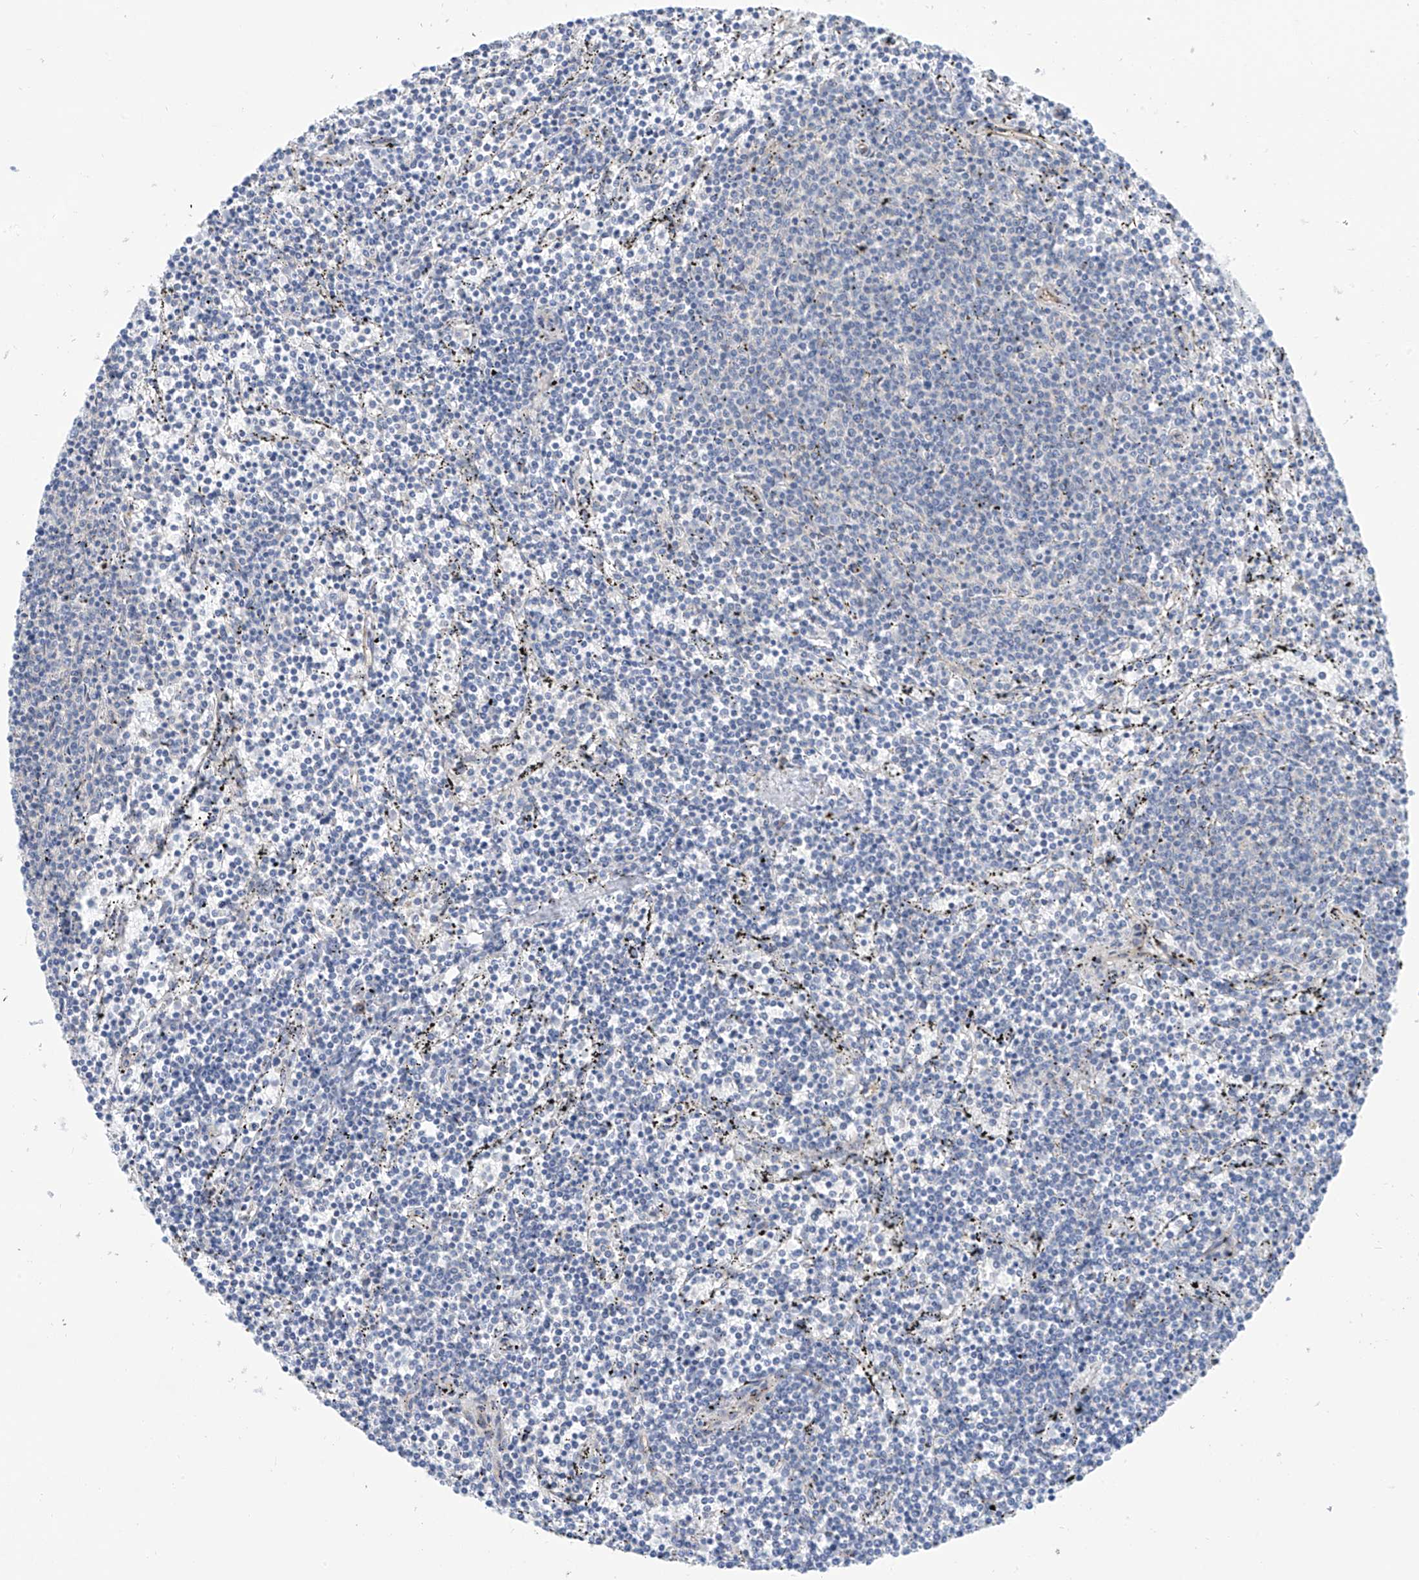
{"staining": {"intensity": "negative", "quantity": "none", "location": "none"}, "tissue": "lymphoma", "cell_type": "Tumor cells", "image_type": "cancer", "snomed": [{"axis": "morphology", "description": "Malignant lymphoma, non-Hodgkin's type, Low grade"}, {"axis": "topography", "description": "Spleen"}], "caption": "Tumor cells are negative for brown protein staining in malignant lymphoma, non-Hodgkin's type (low-grade).", "gene": "PIK3C2B", "patient": {"sex": "female", "age": 50}}